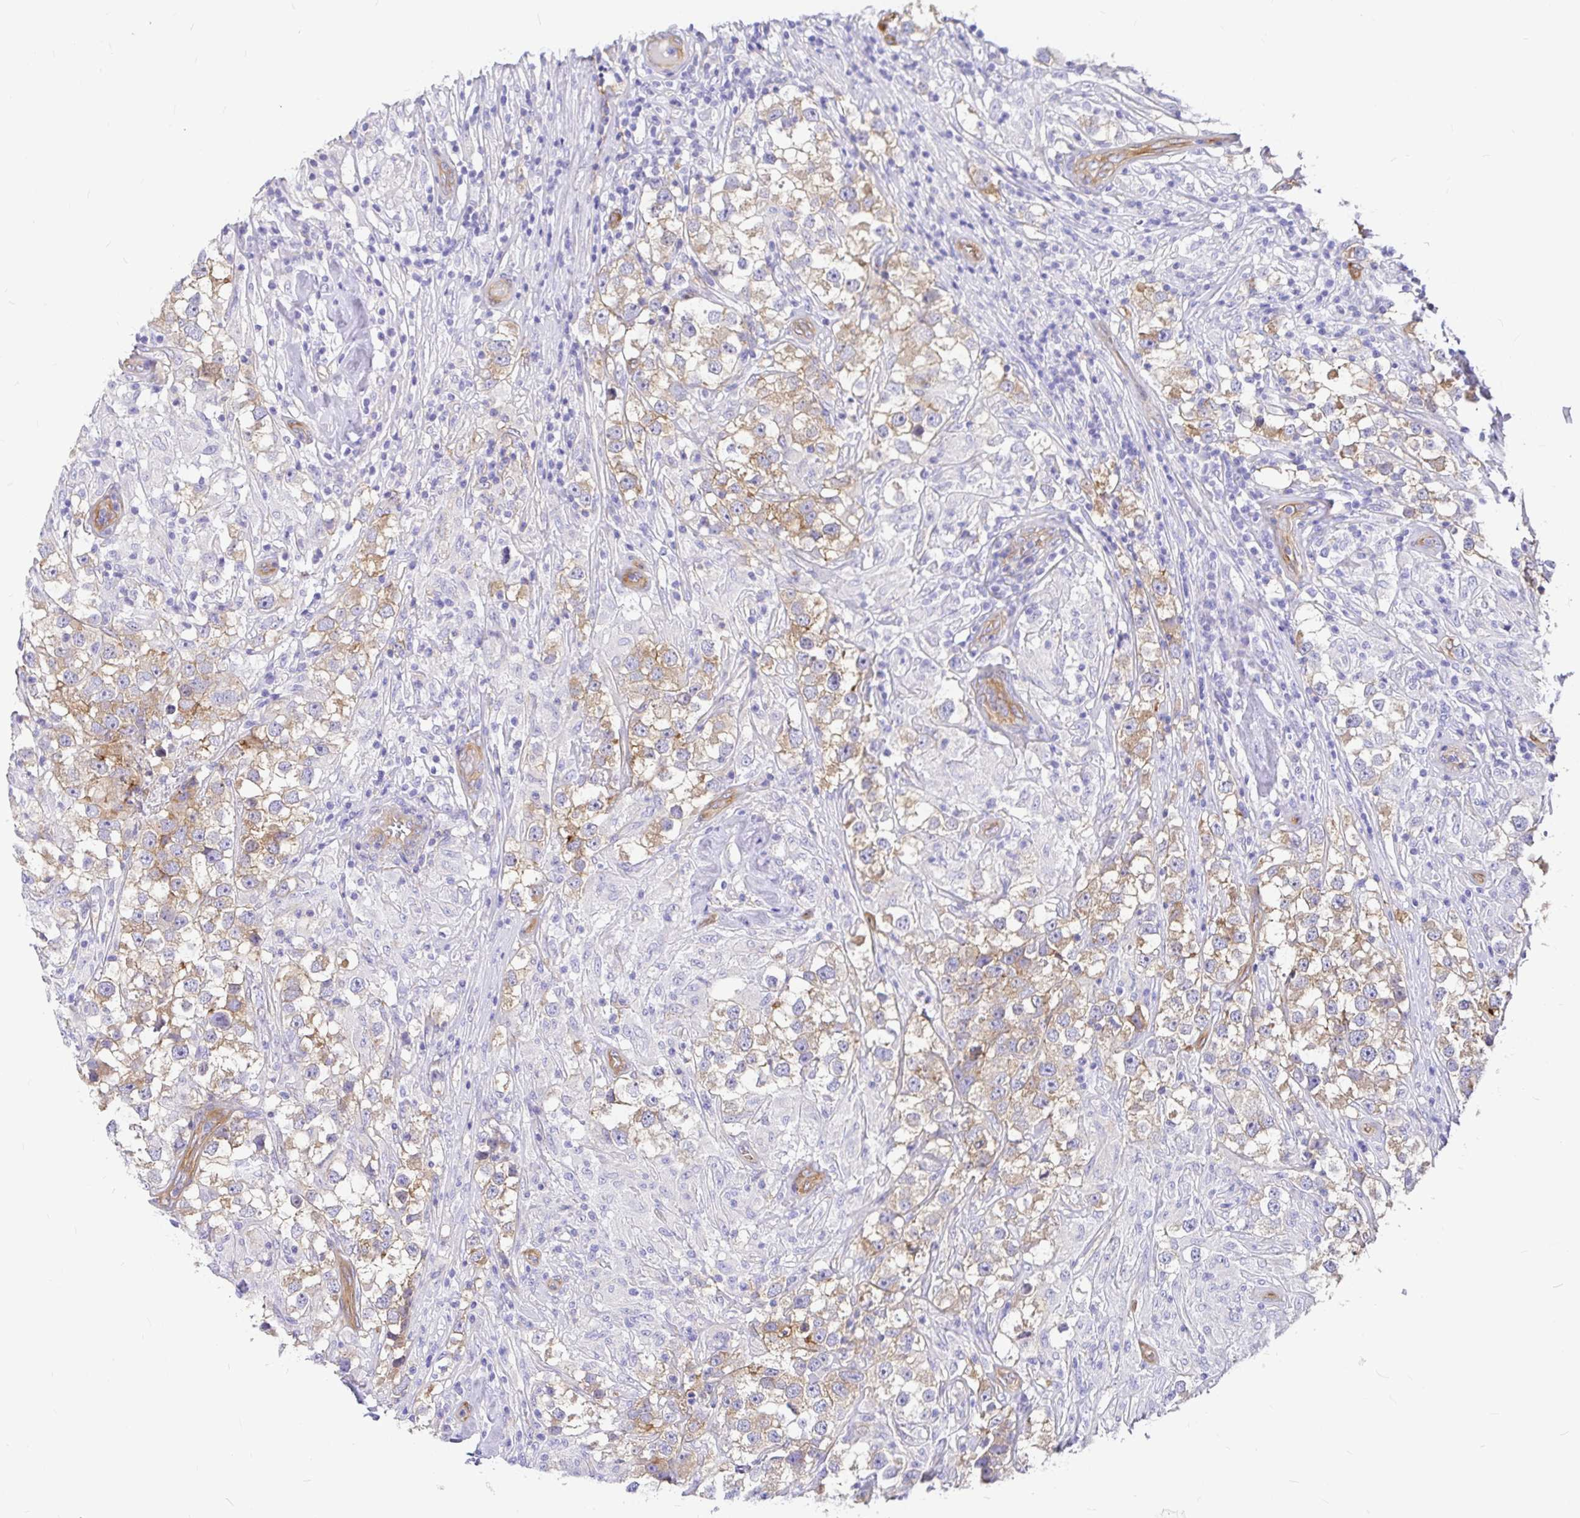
{"staining": {"intensity": "moderate", "quantity": ">75%", "location": "cytoplasmic/membranous"}, "tissue": "testis cancer", "cell_type": "Tumor cells", "image_type": "cancer", "snomed": [{"axis": "morphology", "description": "Seminoma, NOS"}, {"axis": "topography", "description": "Testis"}], "caption": "Tumor cells demonstrate medium levels of moderate cytoplasmic/membranous expression in approximately >75% of cells in testis cancer.", "gene": "MYO1B", "patient": {"sex": "male", "age": 46}}